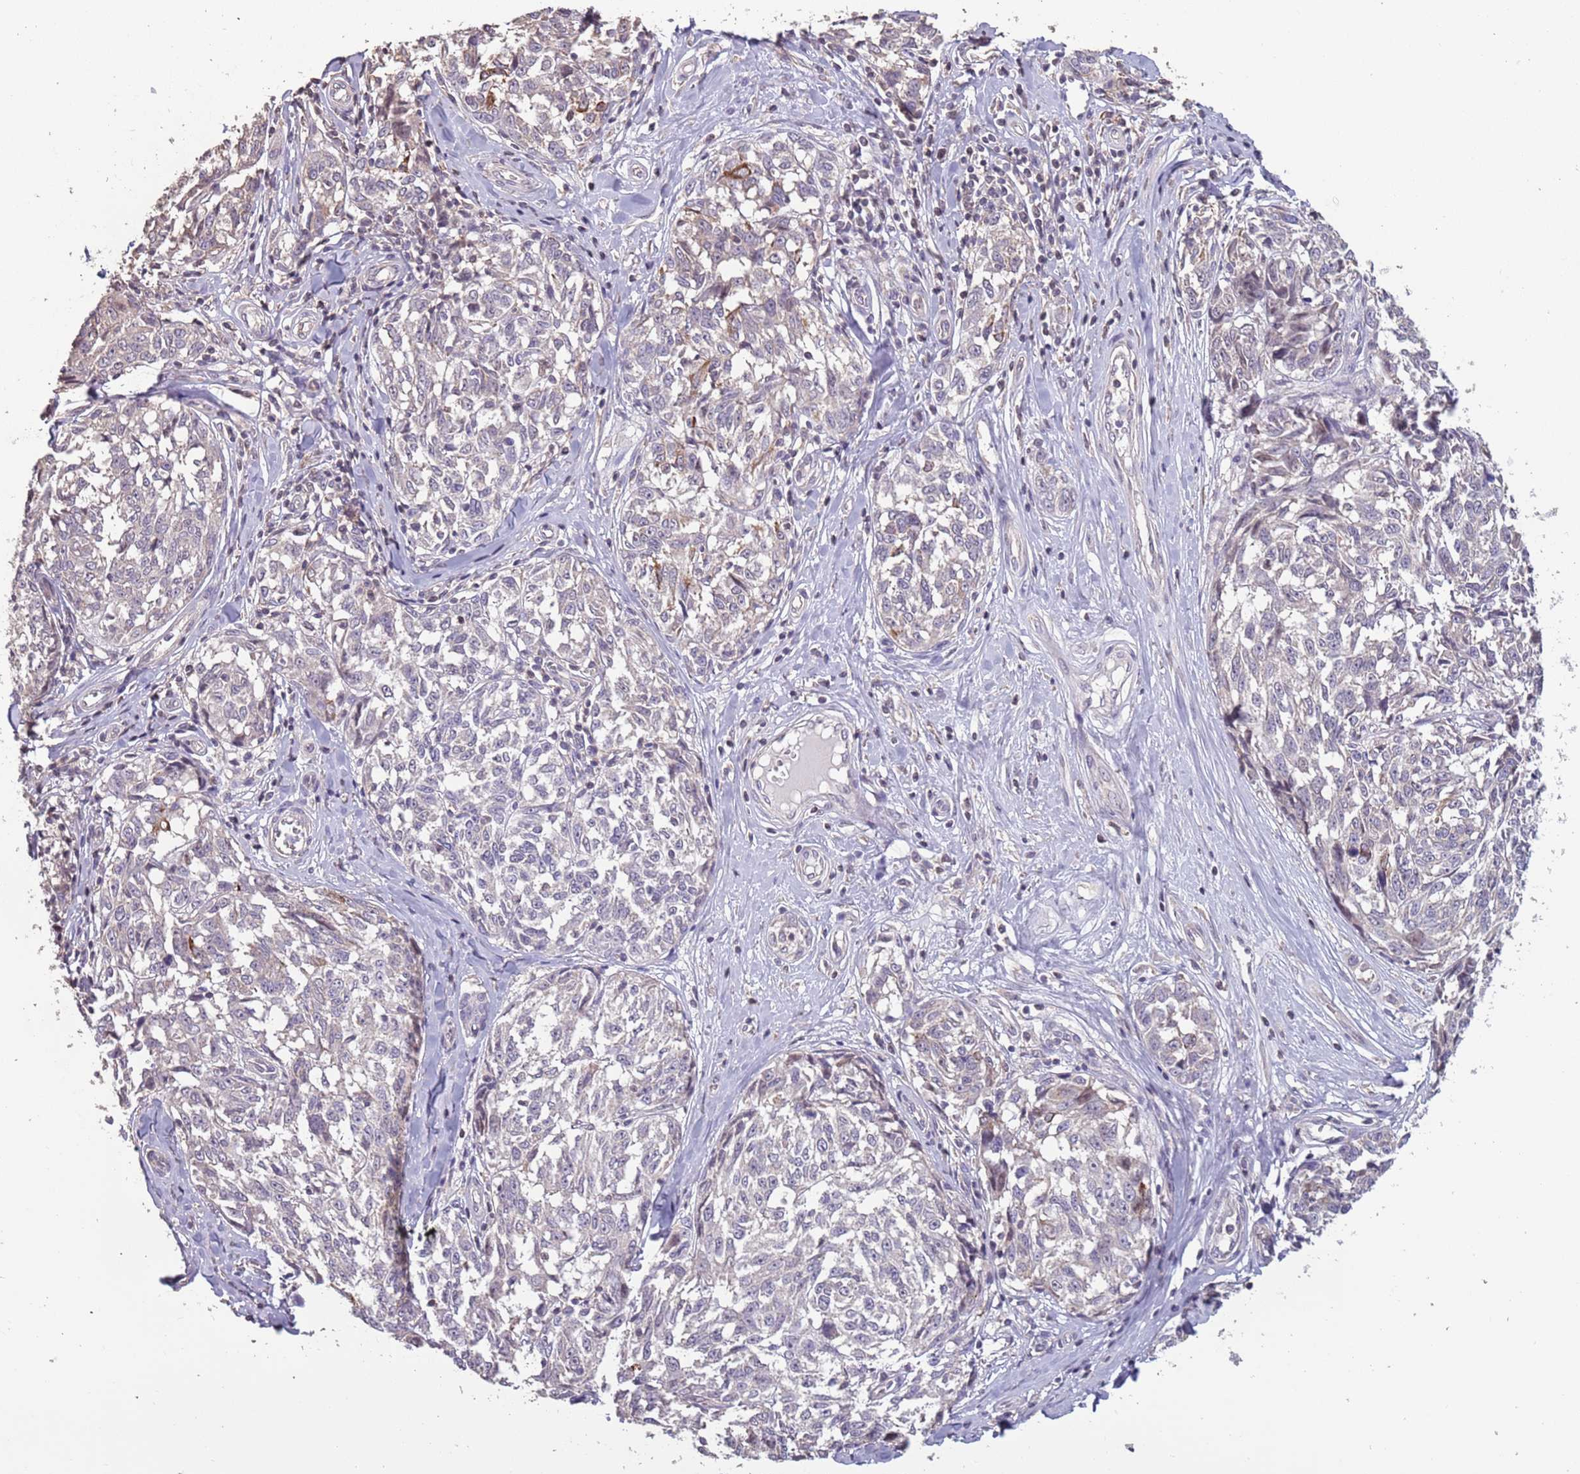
{"staining": {"intensity": "negative", "quantity": "none", "location": "none"}, "tissue": "melanoma", "cell_type": "Tumor cells", "image_type": "cancer", "snomed": [{"axis": "morphology", "description": "Normal tissue, NOS"}, {"axis": "morphology", "description": "Malignant melanoma, NOS"}, {"axis": "topography", "description": "Skin"}], "caption": "This is an immunohistochemistry (IHC) histopathology image of melanoma. There is no expression in tumor cells.", "gene": "MBD3L1", "patient": {"sex": "female", "age": 64}}